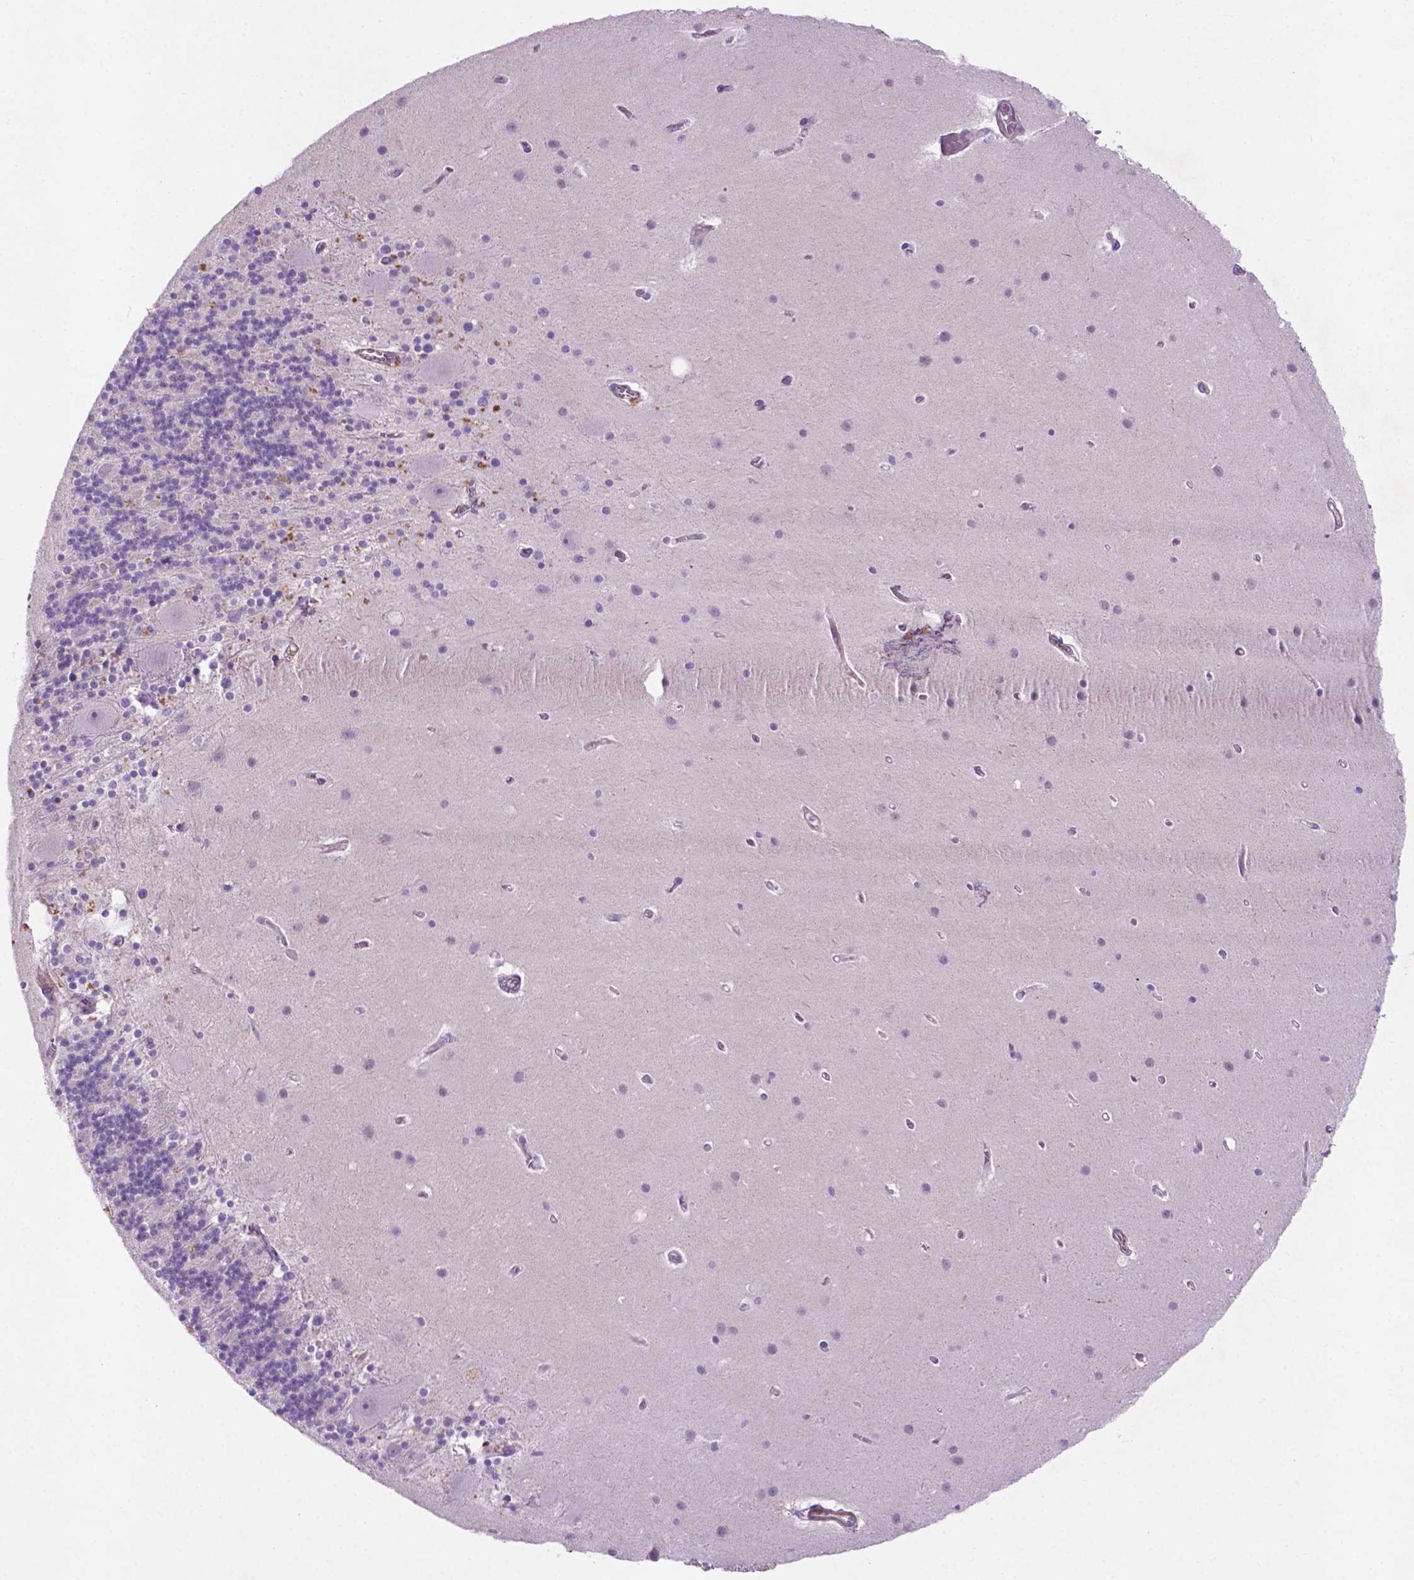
{"staining": {"intensity": "negative", "quantity": "none", "location": "none"}, "tissue": "cerebellum", "cell_type": "Cells in granular layer", "image_type": "normal", "snomed": [{"axis": "morphology", "description": "Normal tissue, NOS"}, {"axis": "topography", "description": "Cerebellum"}], "caption": "DAB (3,3'-diaminobenzidine) immunohistochemical staining of normal human cerebellum shows no significant staining in cells in granular layer. (DAB (3,3'-diaminobenzidine) IHC, high magnification).", "gene": "ASPG", "patient": {"sex": "male", "age": 70}}